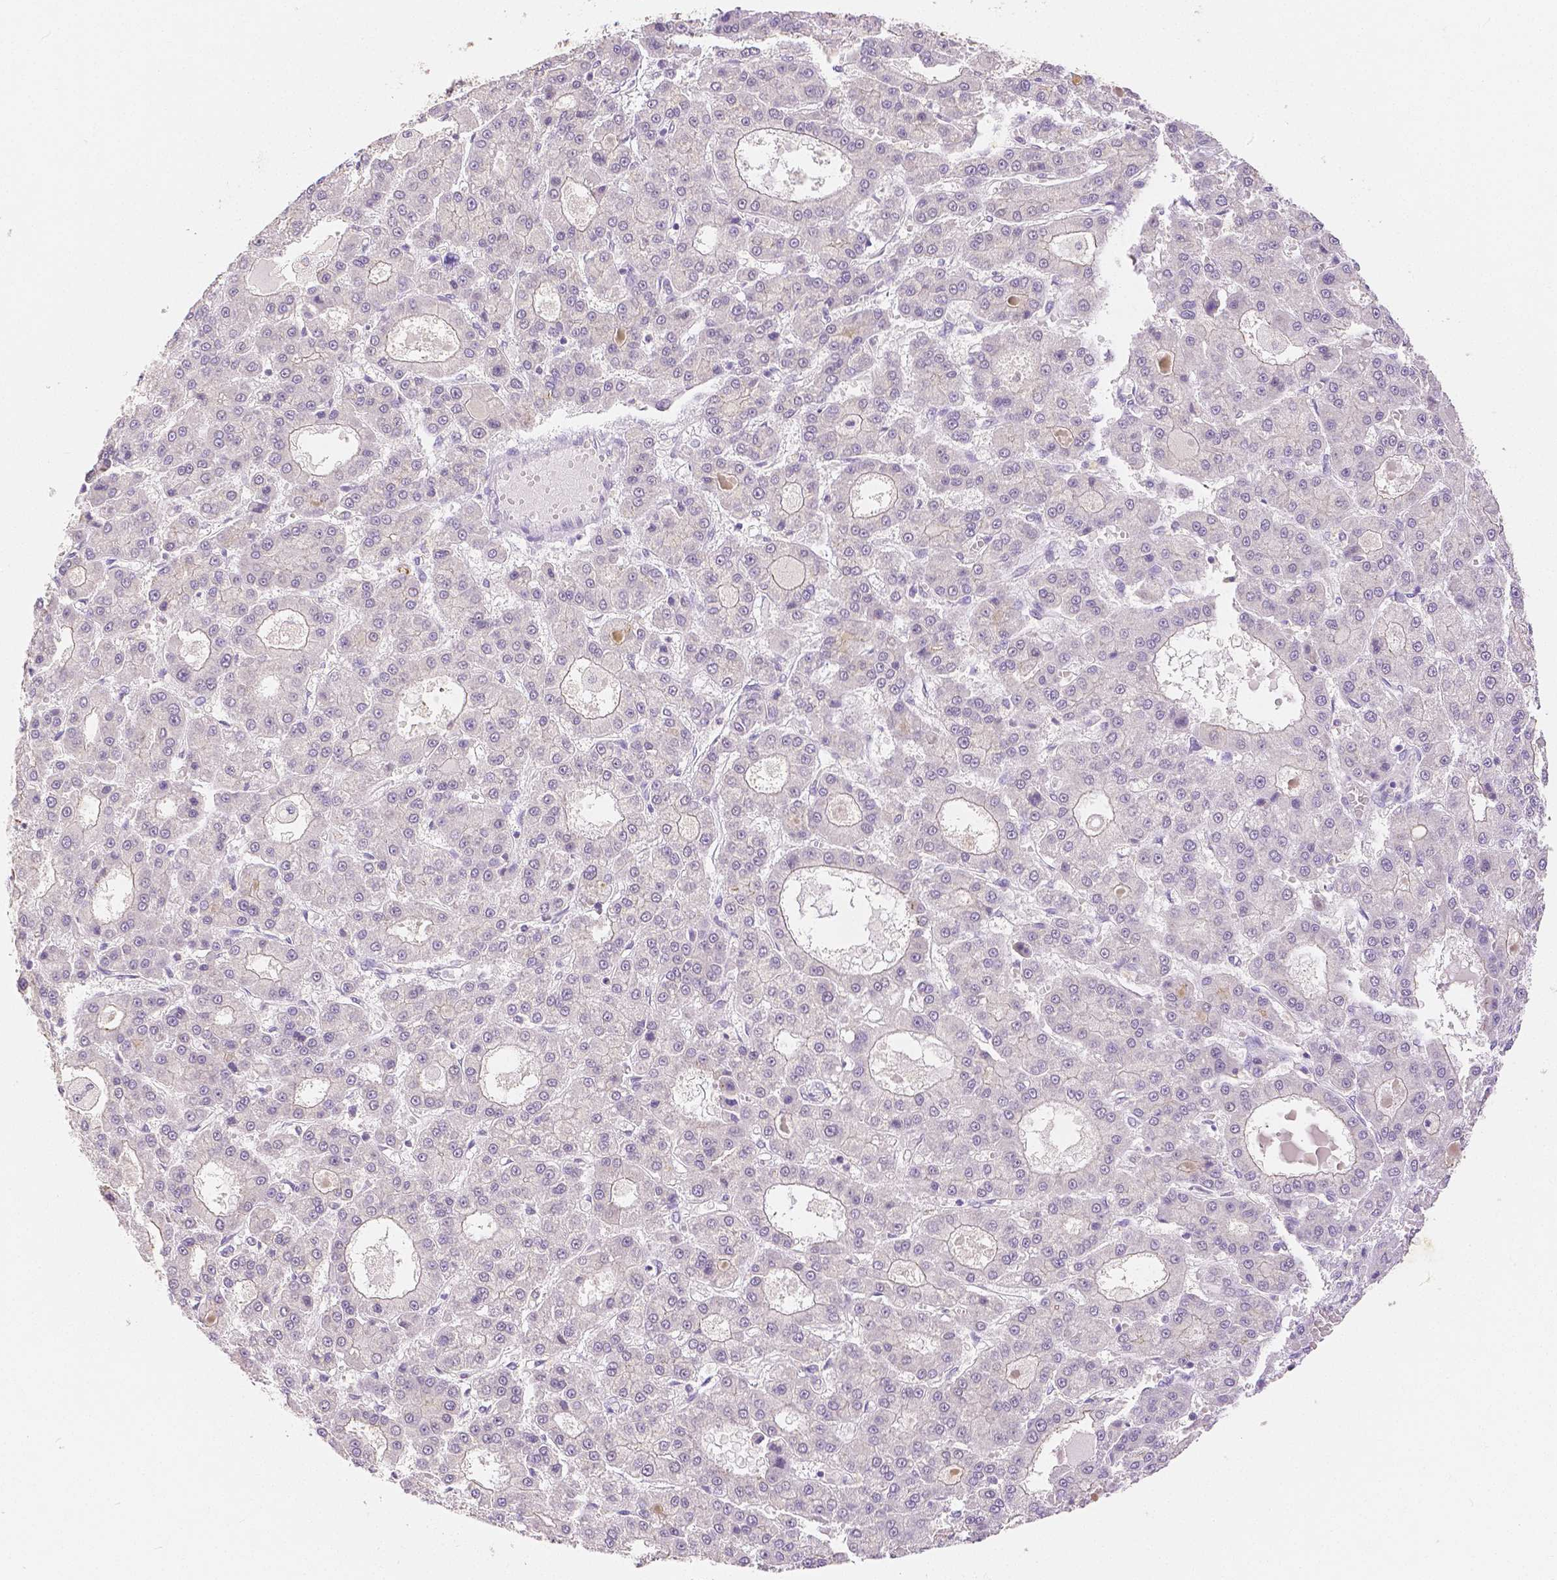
{"staining": {"intensity": "negative", "quantity": "none", "location": "none"}, "tissue": "liver cancer", "cell_type": "Tumor cells", "image_type": "cancer", "snomed": [{"axis": "morphology", "description": "Carcinoma, Hepatocellular, NOS"}, {"axis": "topography", "description": "Liver"}], "caption": "This is an immunohistochemistry (IHC) photomicrograph of human liver cancer. There is no expression in tumor cells.", "gene": "OCLN", "patient": {"sex": "male", "age": 70}}